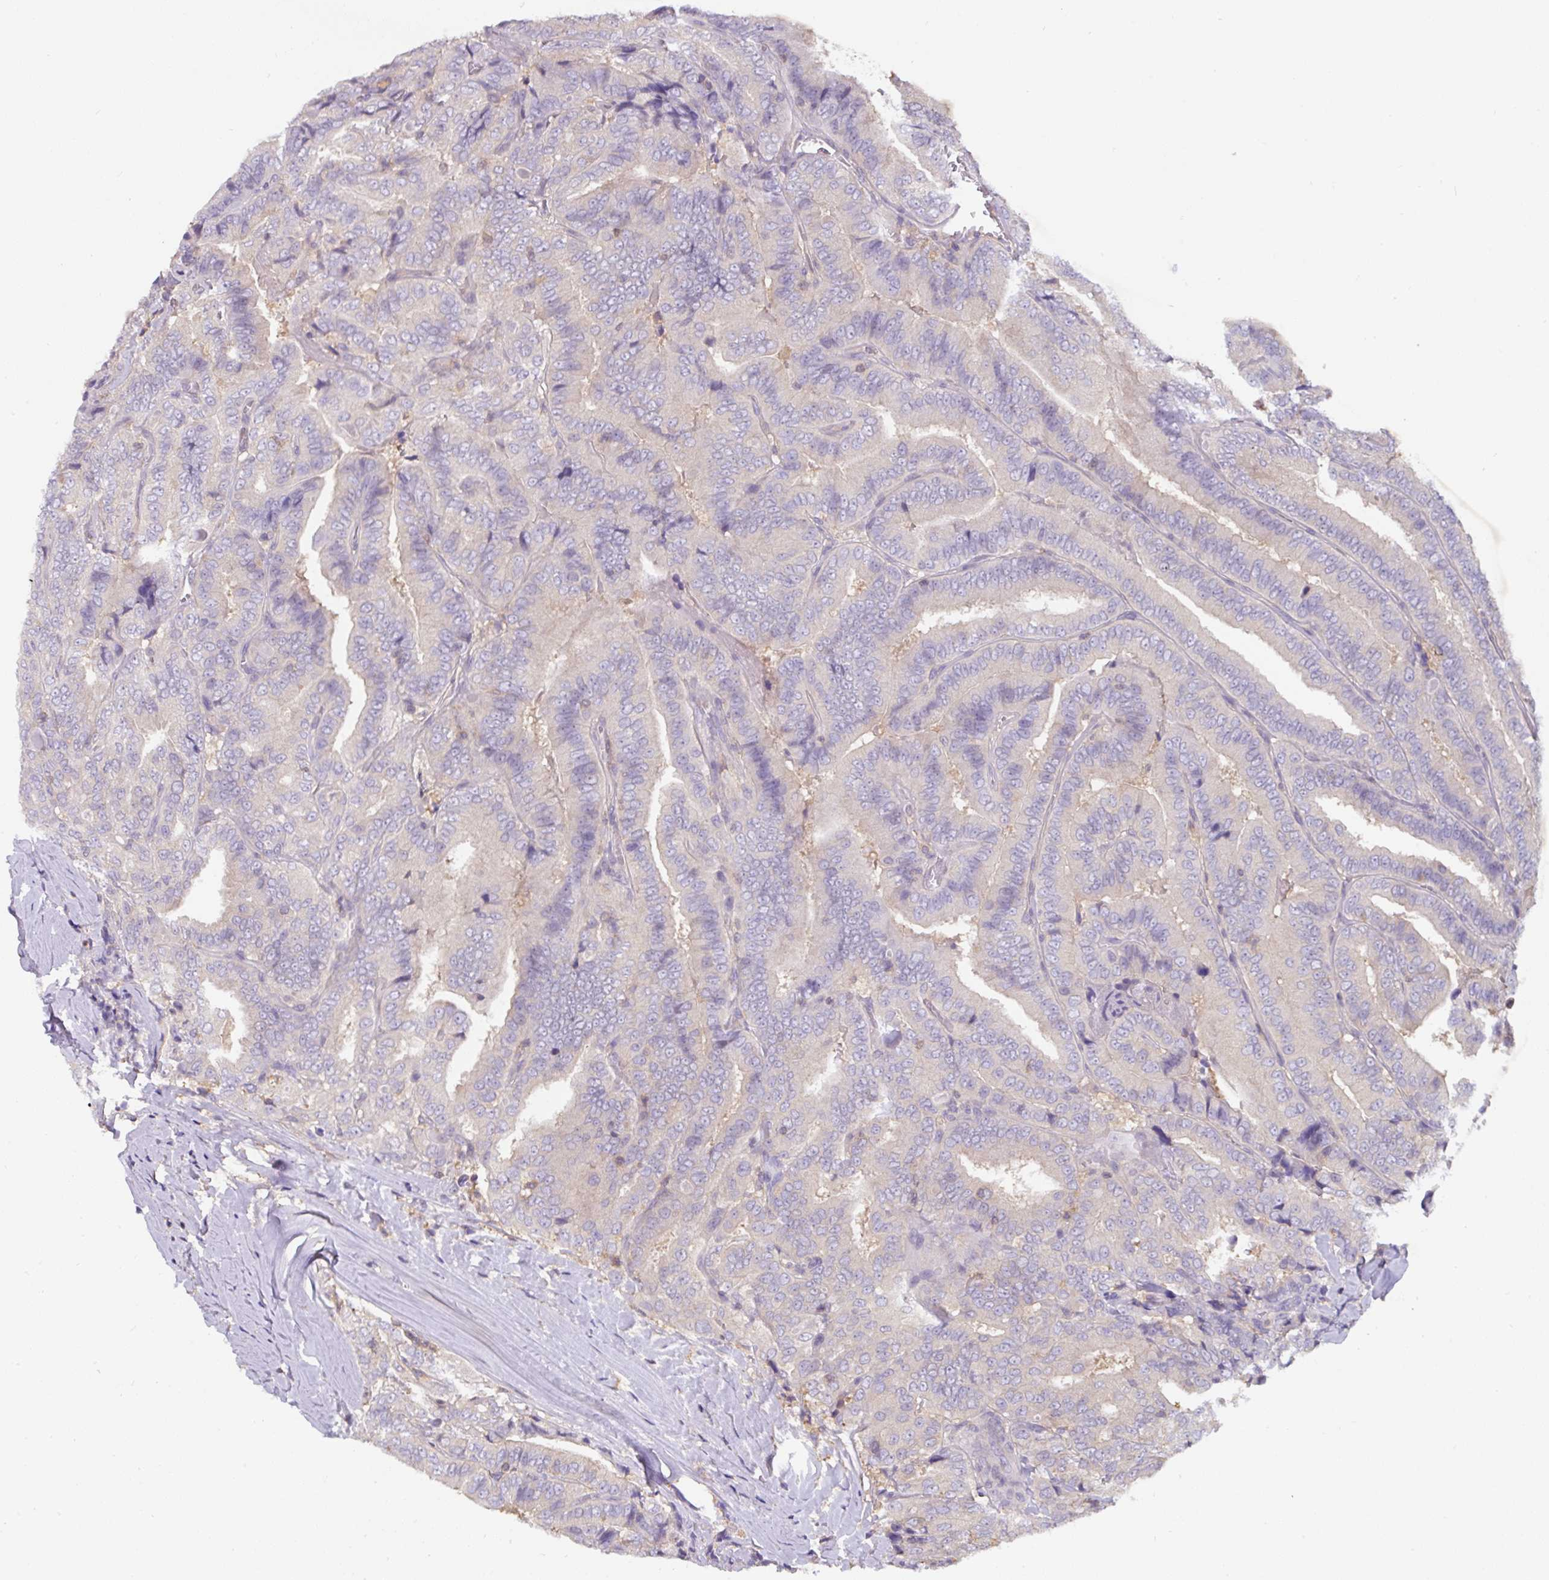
{"staining": {"intensity": "negative", "quantity": "none", "location": "none"}, "tissue": "thyroid cancer", "cell_type": "Tumor cells", "image_type": "cancer", "snomed": [{"axis": "morphology", "description": "Papillary adenocarcinoma, NOS"}, {"axis": "topography", "description": "Thyroid gland"}], "caption": "This photomicrograph is of papillary adenocarcinoma (thyroid) stained with IHC to label a protein in brown with the nuclei are counter-stained blue. There is no positivity in tumor cells.", "gene": "ST13", "patient": {"sex": "male", "age": 61}}